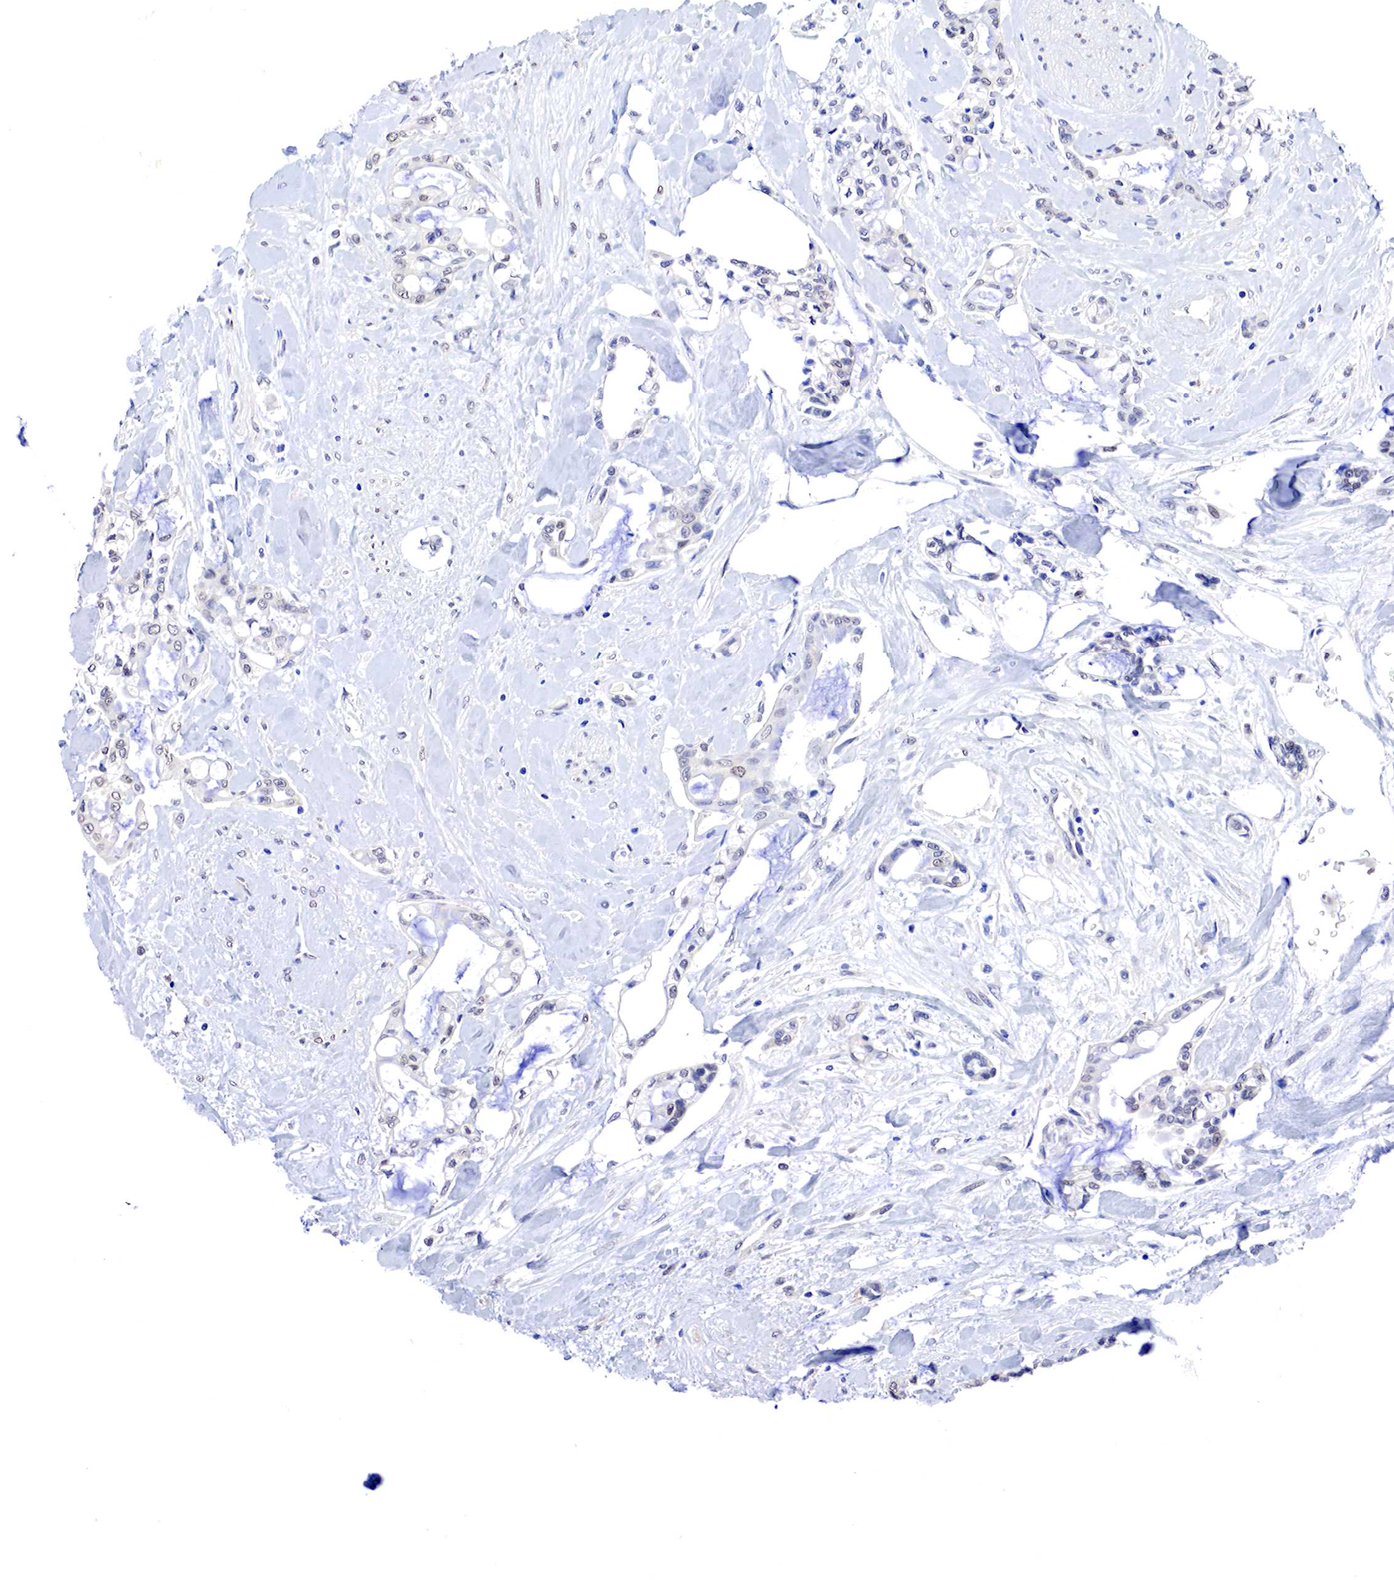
{"staining": {"intensity": "weak", "quantity": "<25%", "location": "cytoplasmic/membranous,nuclear"}, "tissue": "pancreatic cancer", "cell_type": "Tumor cells", "image_type": "cancer", "snomed": [{"axis": "morphology", "description": "Adenocarcinoma, NOS"}, {"axis": "topography", "description": "Pancreas"}], "caption": "This is a image of immunohistochemistry staining of adenocarcinoma (pancreatic), which shows no positivity in tumor cells.", "gene": "PABIR2", "patient": {"sex": "female", "age": 70}}